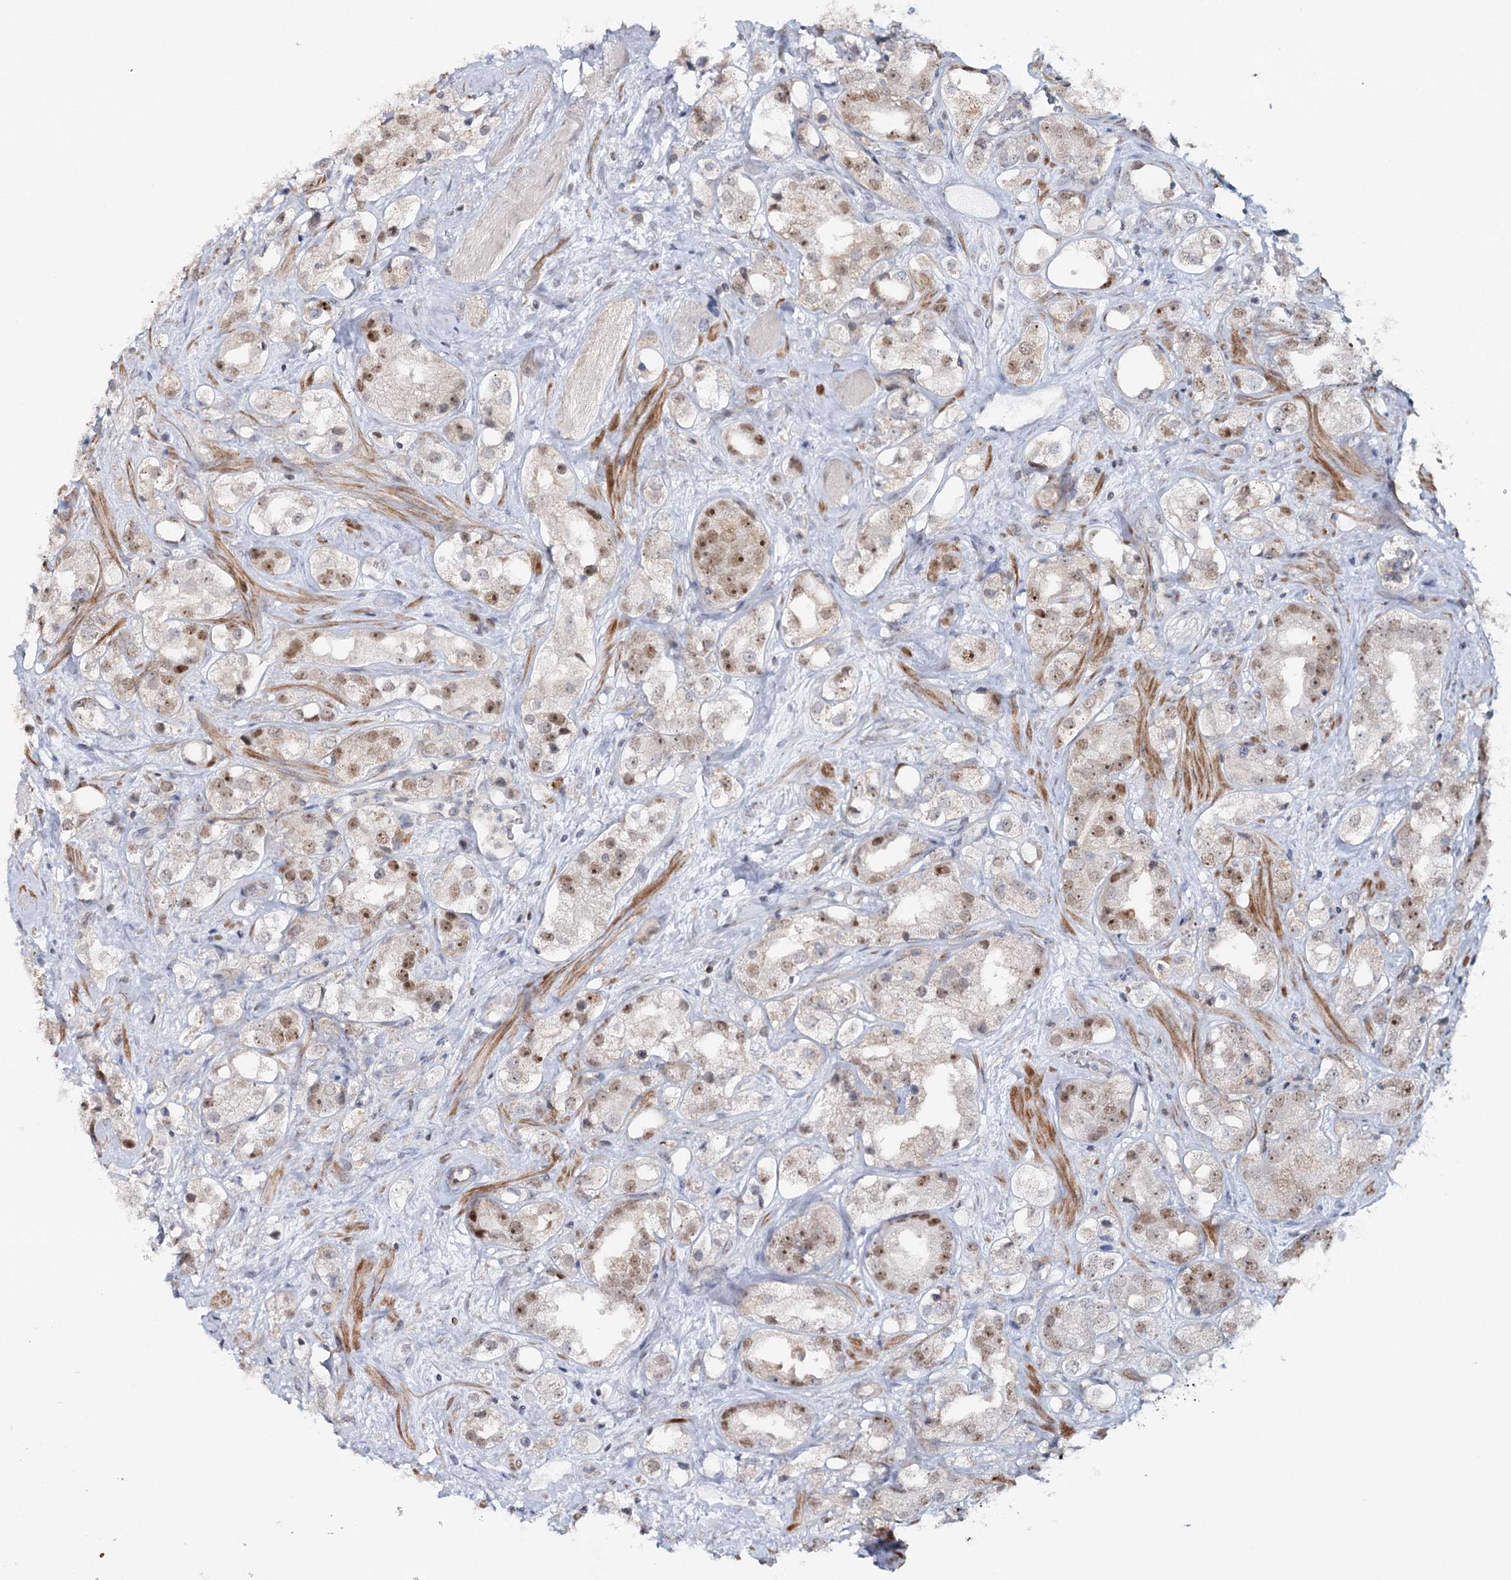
{"staining": {"intensity": "moderate", "quantity": "25%-75%", "location": "nuclear"}, "tissue": "prostate cancer", "cell_type": "Tumor cells", "image_type": "cancer", "snomed": [{"axis": "morphology", "description": "Adenocarcinoma, NOS"}, {"axis": "topography", "description": "Prostate"}], "caption": "The immunohistochemical stain highlights moderate nuclear positivity in tumor cells of prostate cancer (adenocarcinoma) tissue.", "gene": "ZC3H8", "patient": {"sex": "male", "age": 79}}